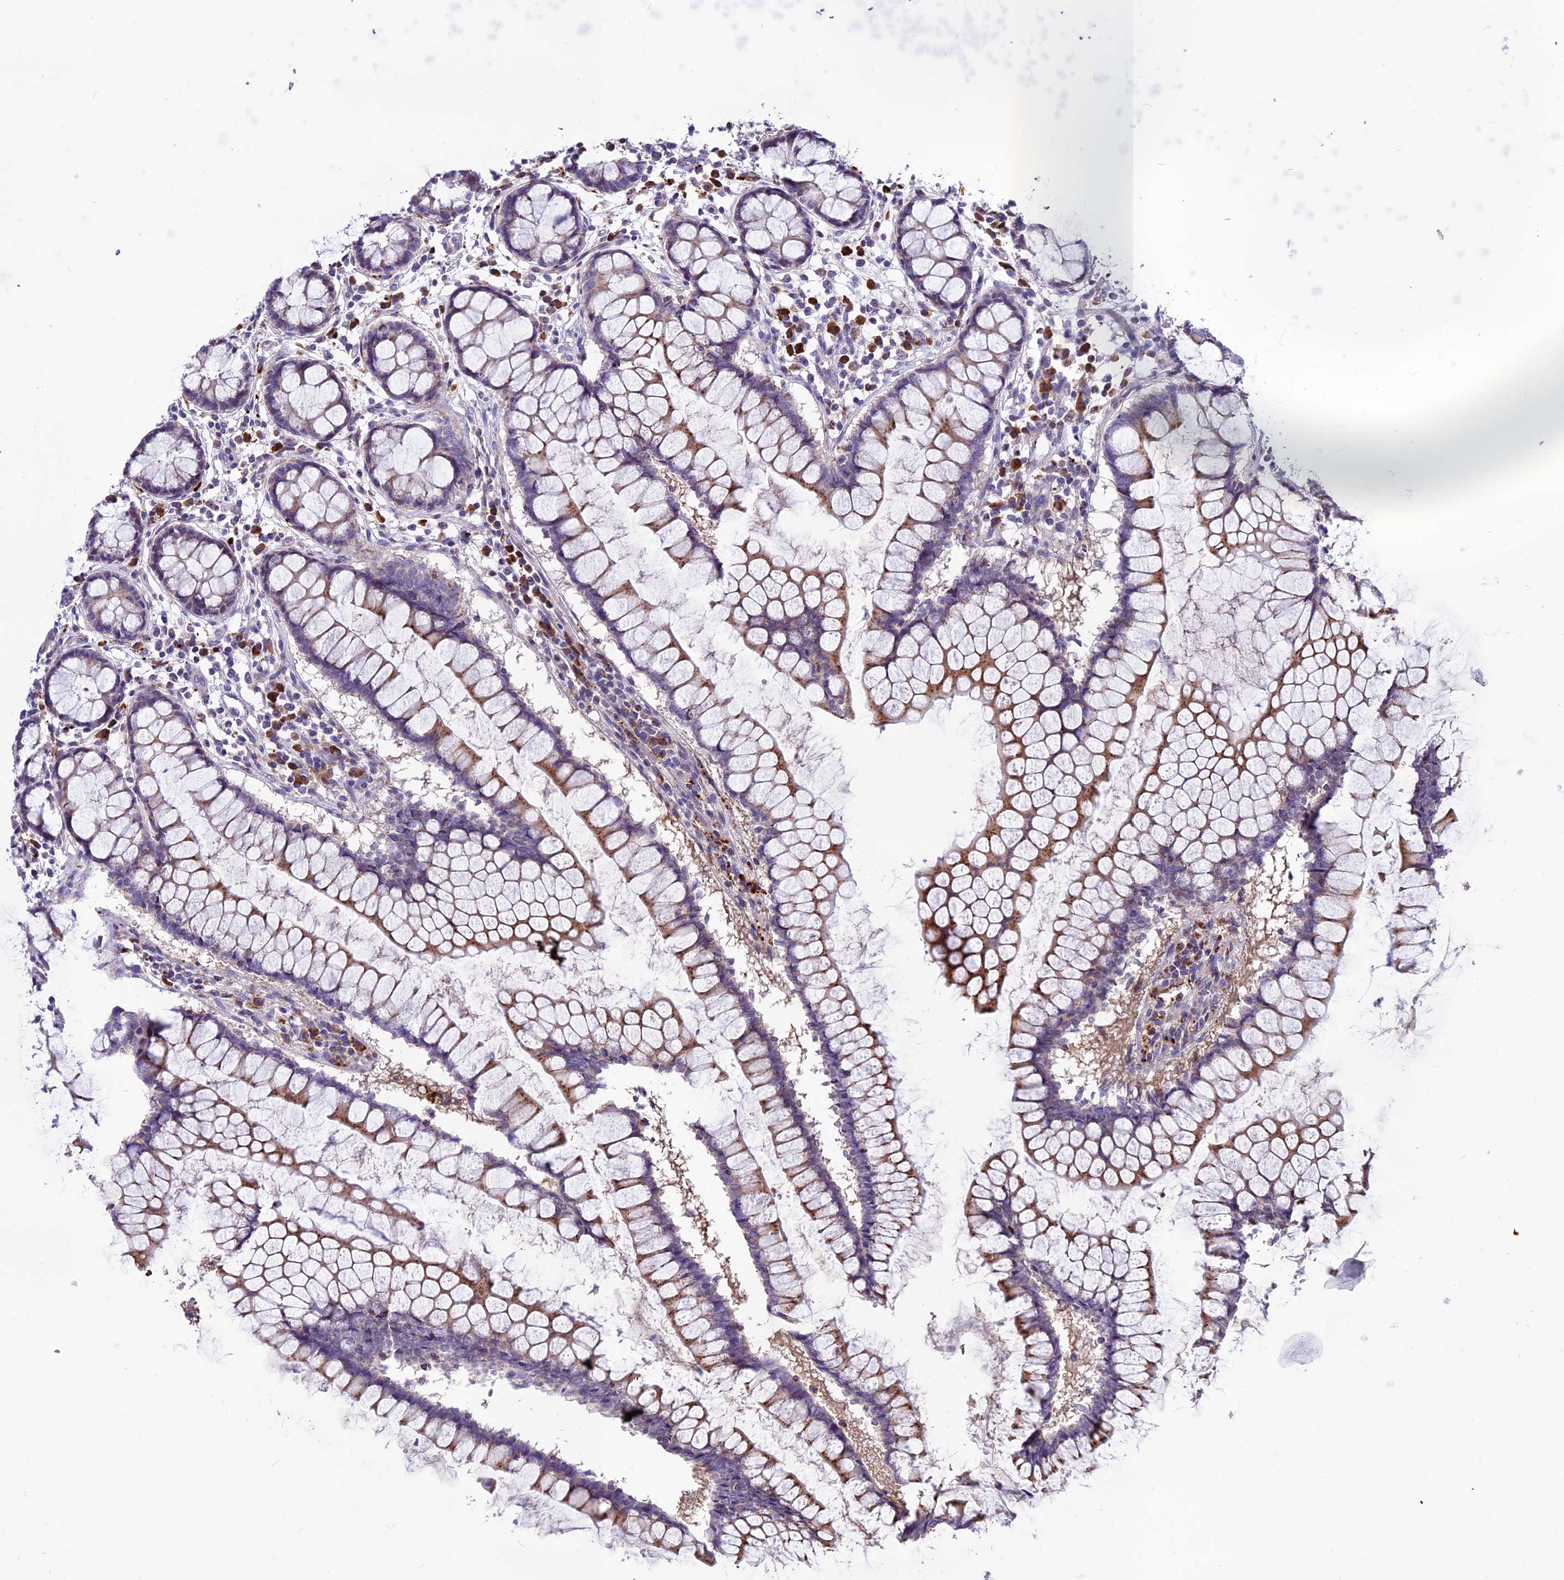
{"staining": {"intensity": "moderate", "quantity": ">75%", "location": "cytoplasmic/membranous"}, "tissue": "colon", "cell_type": "Glandular cells", "image_type": "normal", "snomed": [{"axis": "morphology", "description": "Normal tissue, NOS"}, {"axis": "morphology", "description": "Adenocarcinoma, NOS"}, {"axis": "topography", "description": "Colon"}], "caption": "Normal colon demonstrates moderate cytoplasmic/membranous positivity in about >75% of glandular cells, visualized by immunohistochemistry.", "gene": "THRSP", "patient": {"sex": "female", "age": 55}}